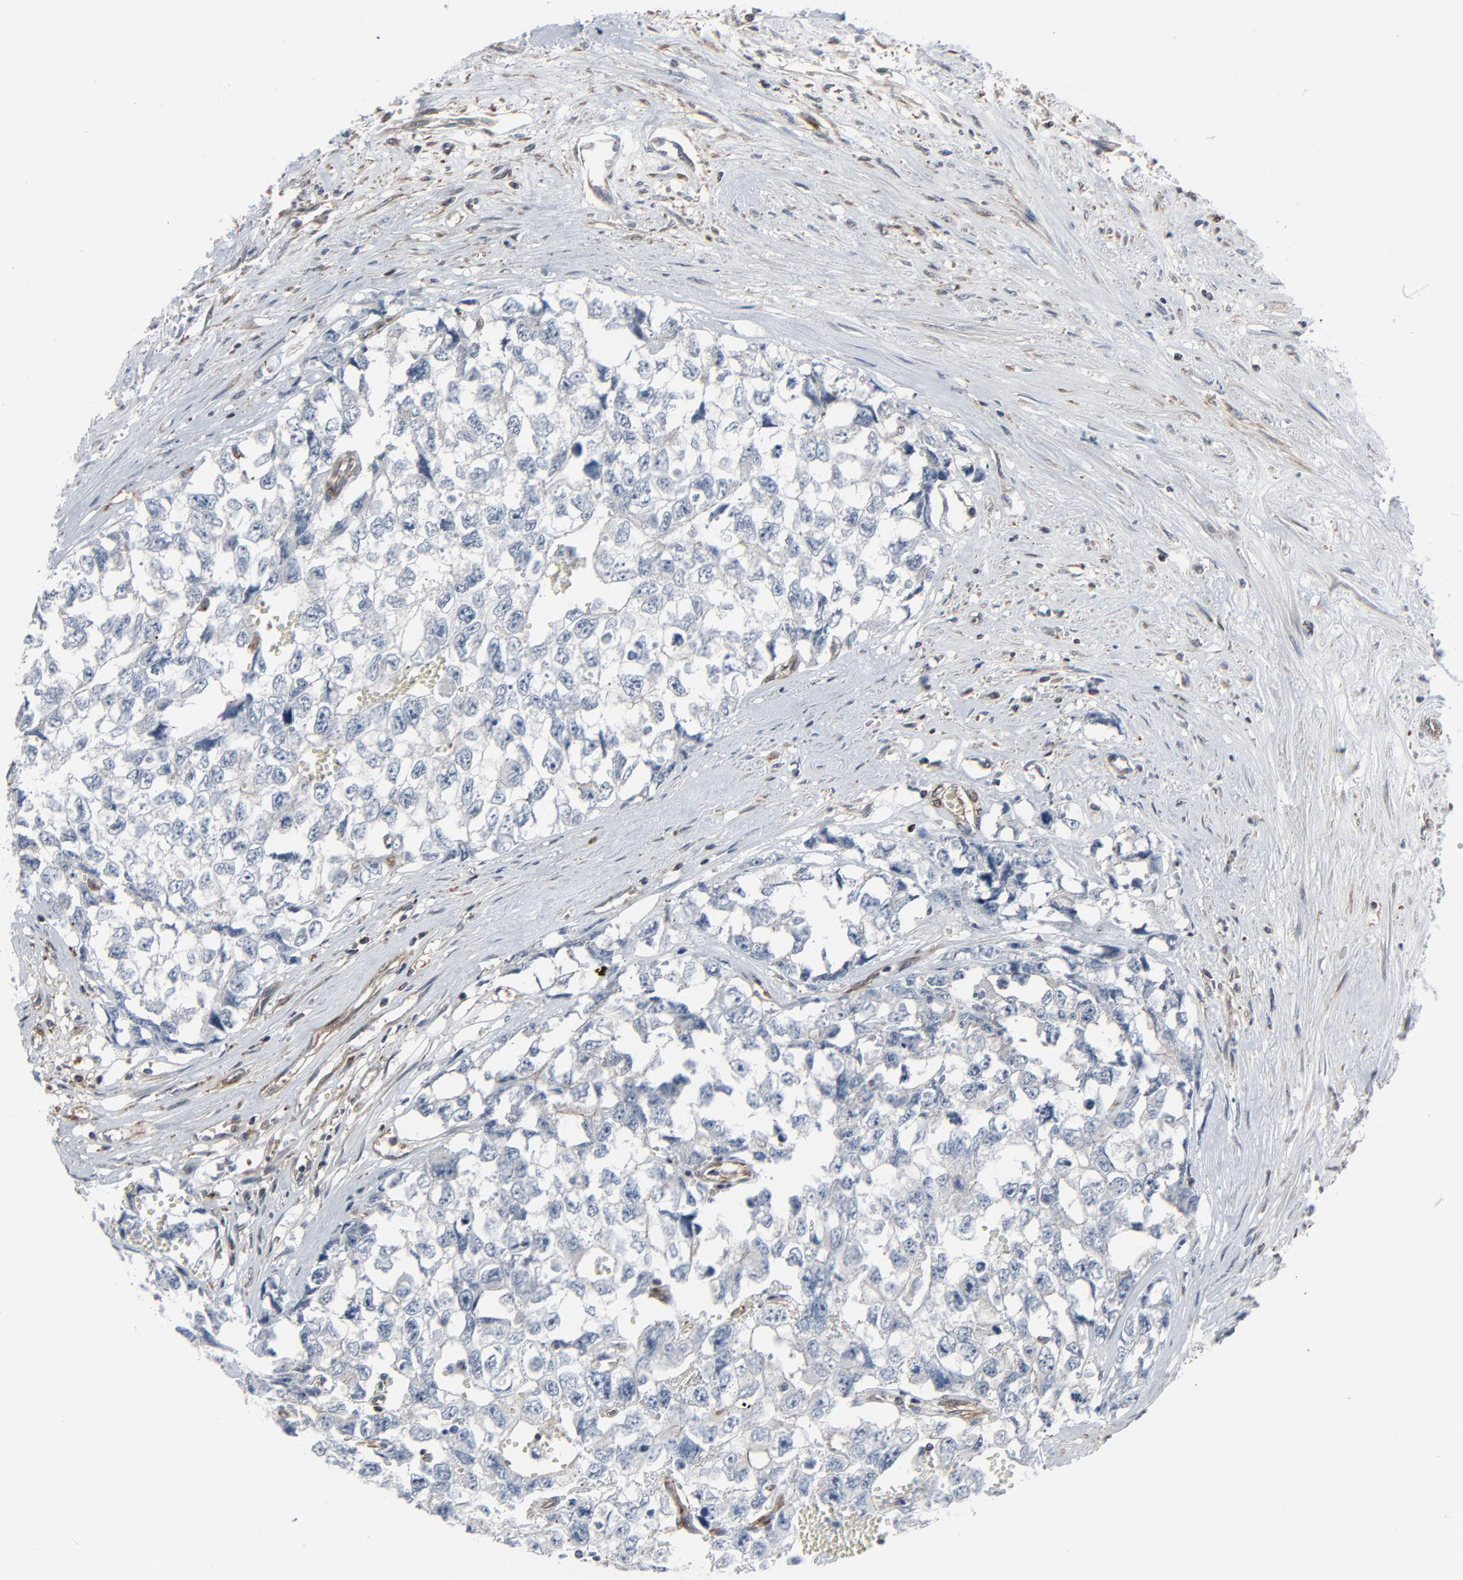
{"staining": {"intensity": "negative", "quantity": "none", "location": "none"}, "tissue": "testis cancer", "cell_type": "Tumor cells", "image_type": "cancer", "snomed": [{"axis": "morphology", "description": "Carcinoma, Embryonal, NOS"}, {"axis": "topography", "description": "Testis"}], "caption": "Immunohistochemical staining of embryonal carcinoma (testis) reveals no significant staining in tumor cells.", "gene": "OPTN", "patient": {"sex": "male", "age": 31}}